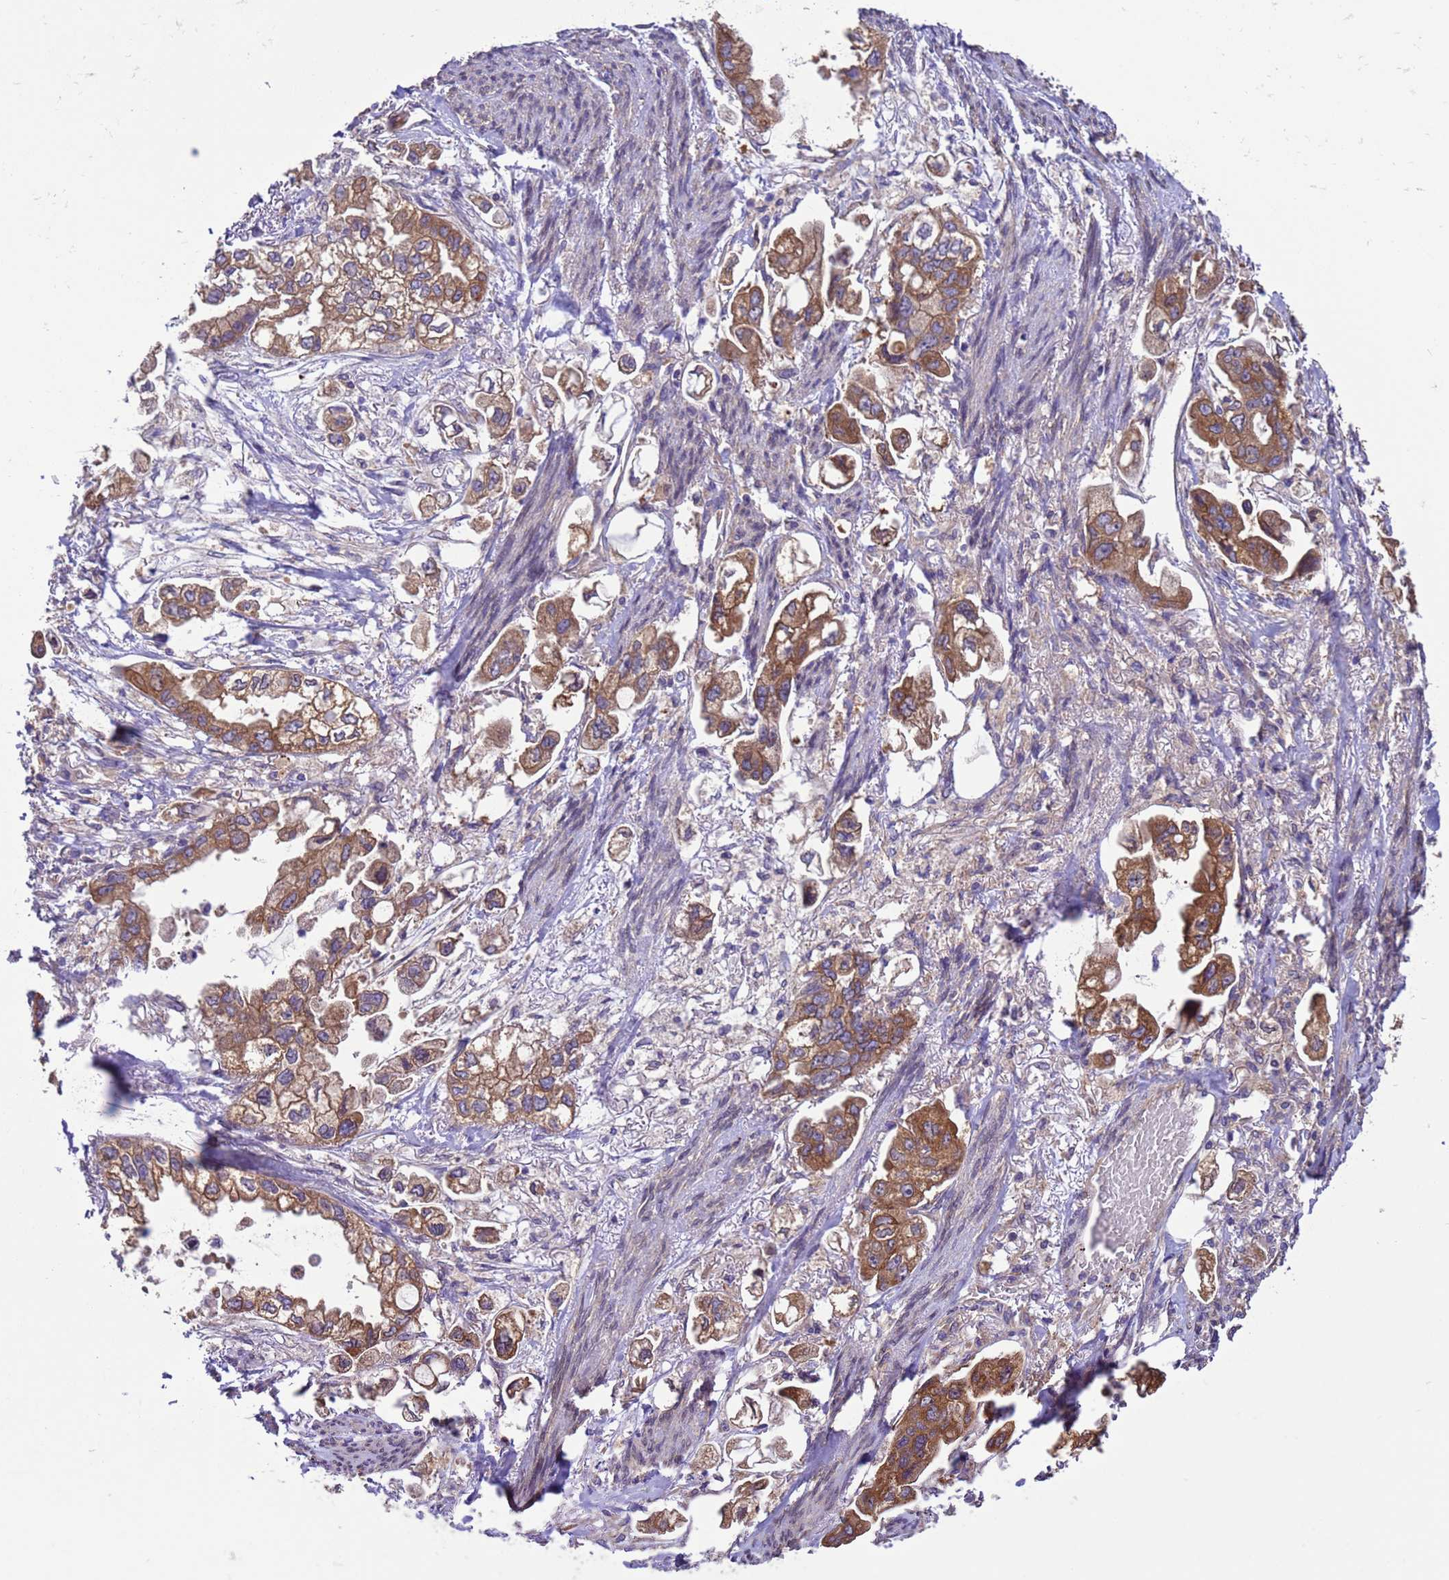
{"staining": {"intensity": "moderate", "quantity": ">75%", "location": "cytoplasmic/membranous"}, "tissue": "stomach cancer", "cell_type": "Tumor cells", "image_type": "cancer", "snomed": [{"axis": "morphology", "description": "Adenocarcinoma, NOS"}, {"axis": "topography", "description": "Stomach"}], "caption": "Immunohistochemistry staining of adenocarcinoma (stomach), which exhibits medium levels of moderate cytoplasmic/membranous positivity in approximately >75% of tumor cells indicating moderate cytoplasmic/membranous protein staining. The staining was performed using DAB (brown) for protein detection and nuclei were counterstained in hematoxylin (blue).", "gene": "ARHGAP12", "patient": {"sex": "male", "age": 62}}